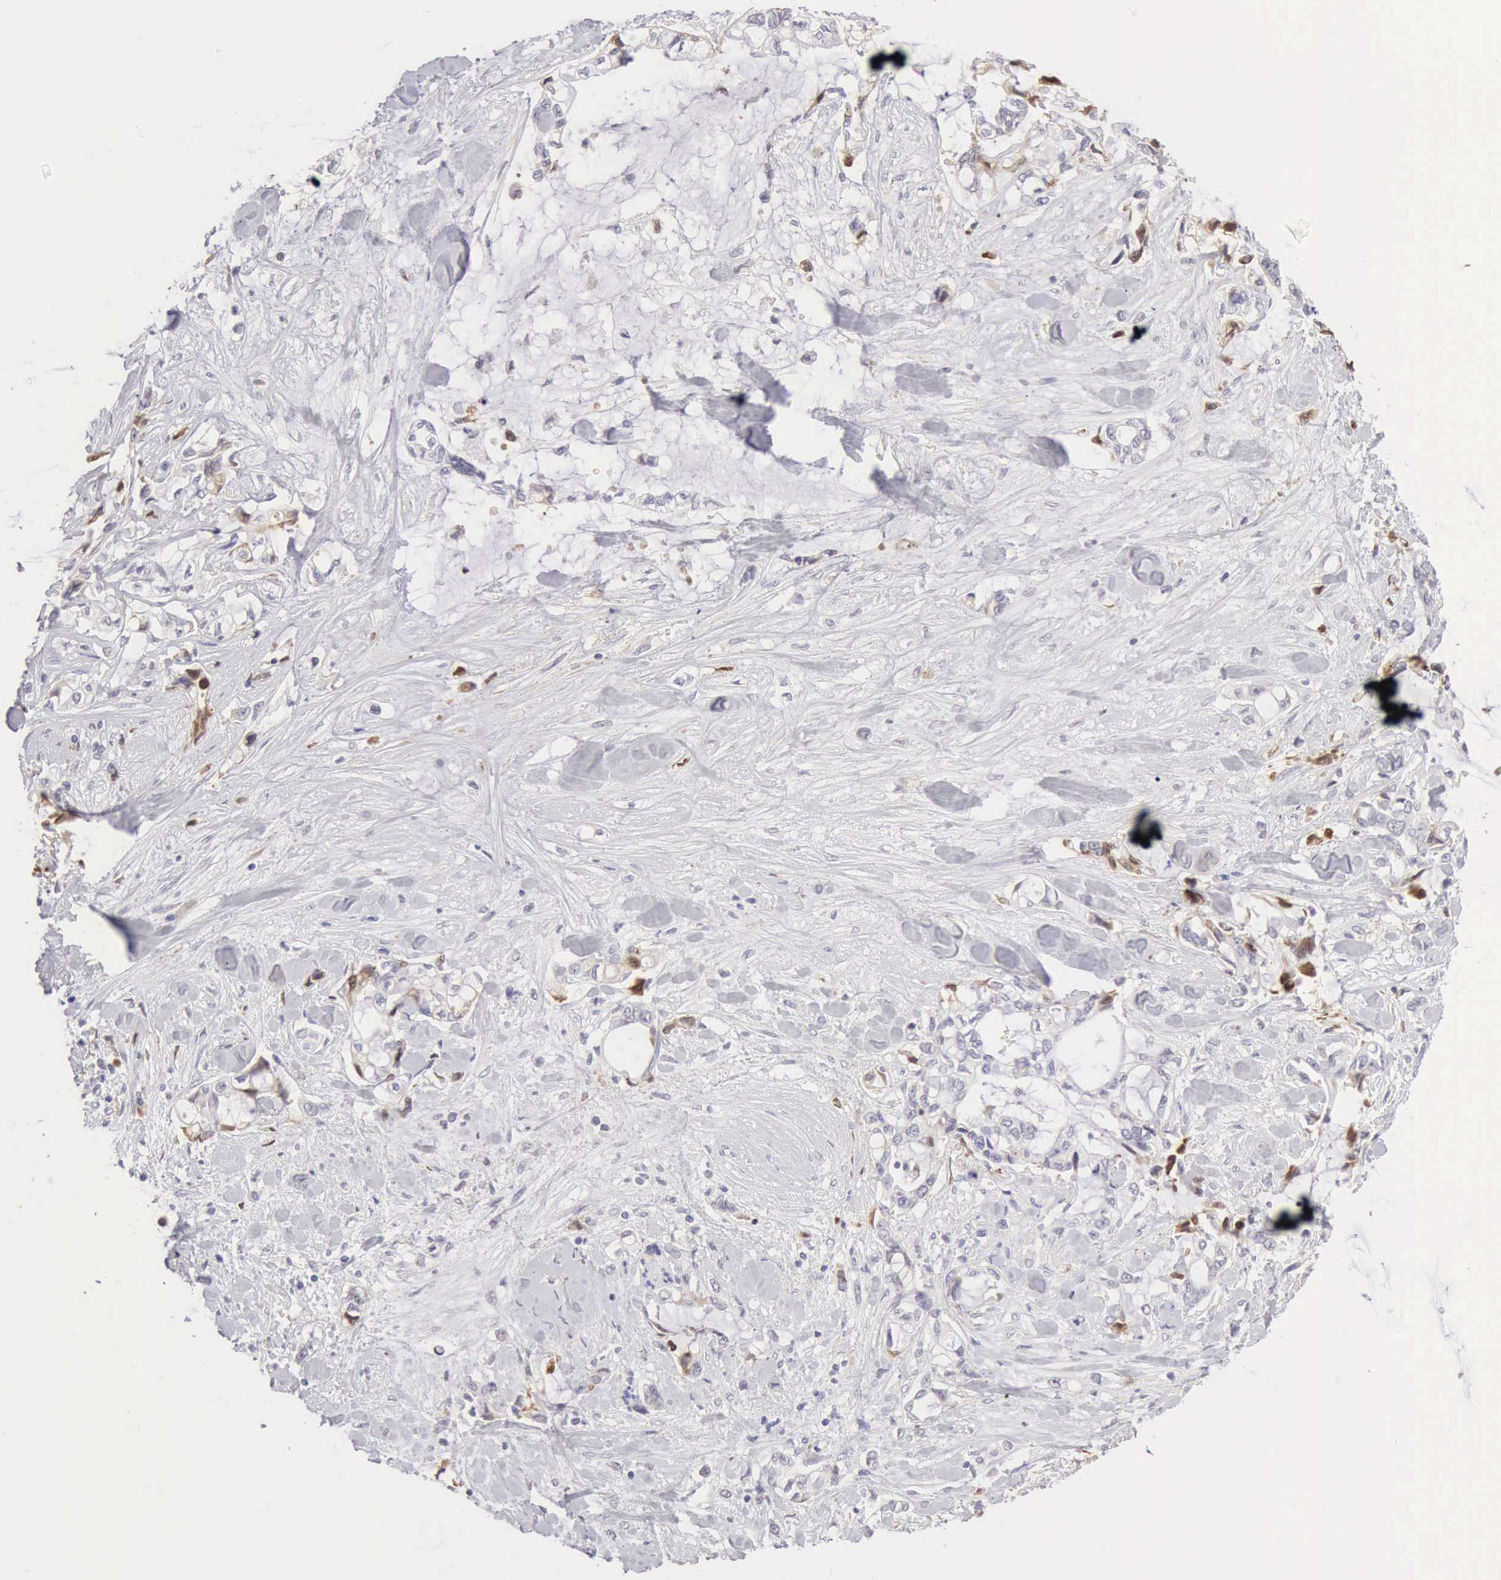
{"staining": {"intensity": "weak", "quantity": "<25%", "location": "cytoplasmic/membranous"}, "tissue": "pancreatic cancer", "cell_type": "Tumor cells", "image_type": "cancer", "snomed": [{"axis": "morphology", "description": "Adenocarcinoma, NOS"}, {"axis": "topography", "description": "Pancreas"}], "caption": "Immunohistochemical staining of adenocarcinoma (pancreatic) reveals no significant positivity in tumor cells.", "gene": "RNASE1", "patient": {"sex": "female", "age": 70}}